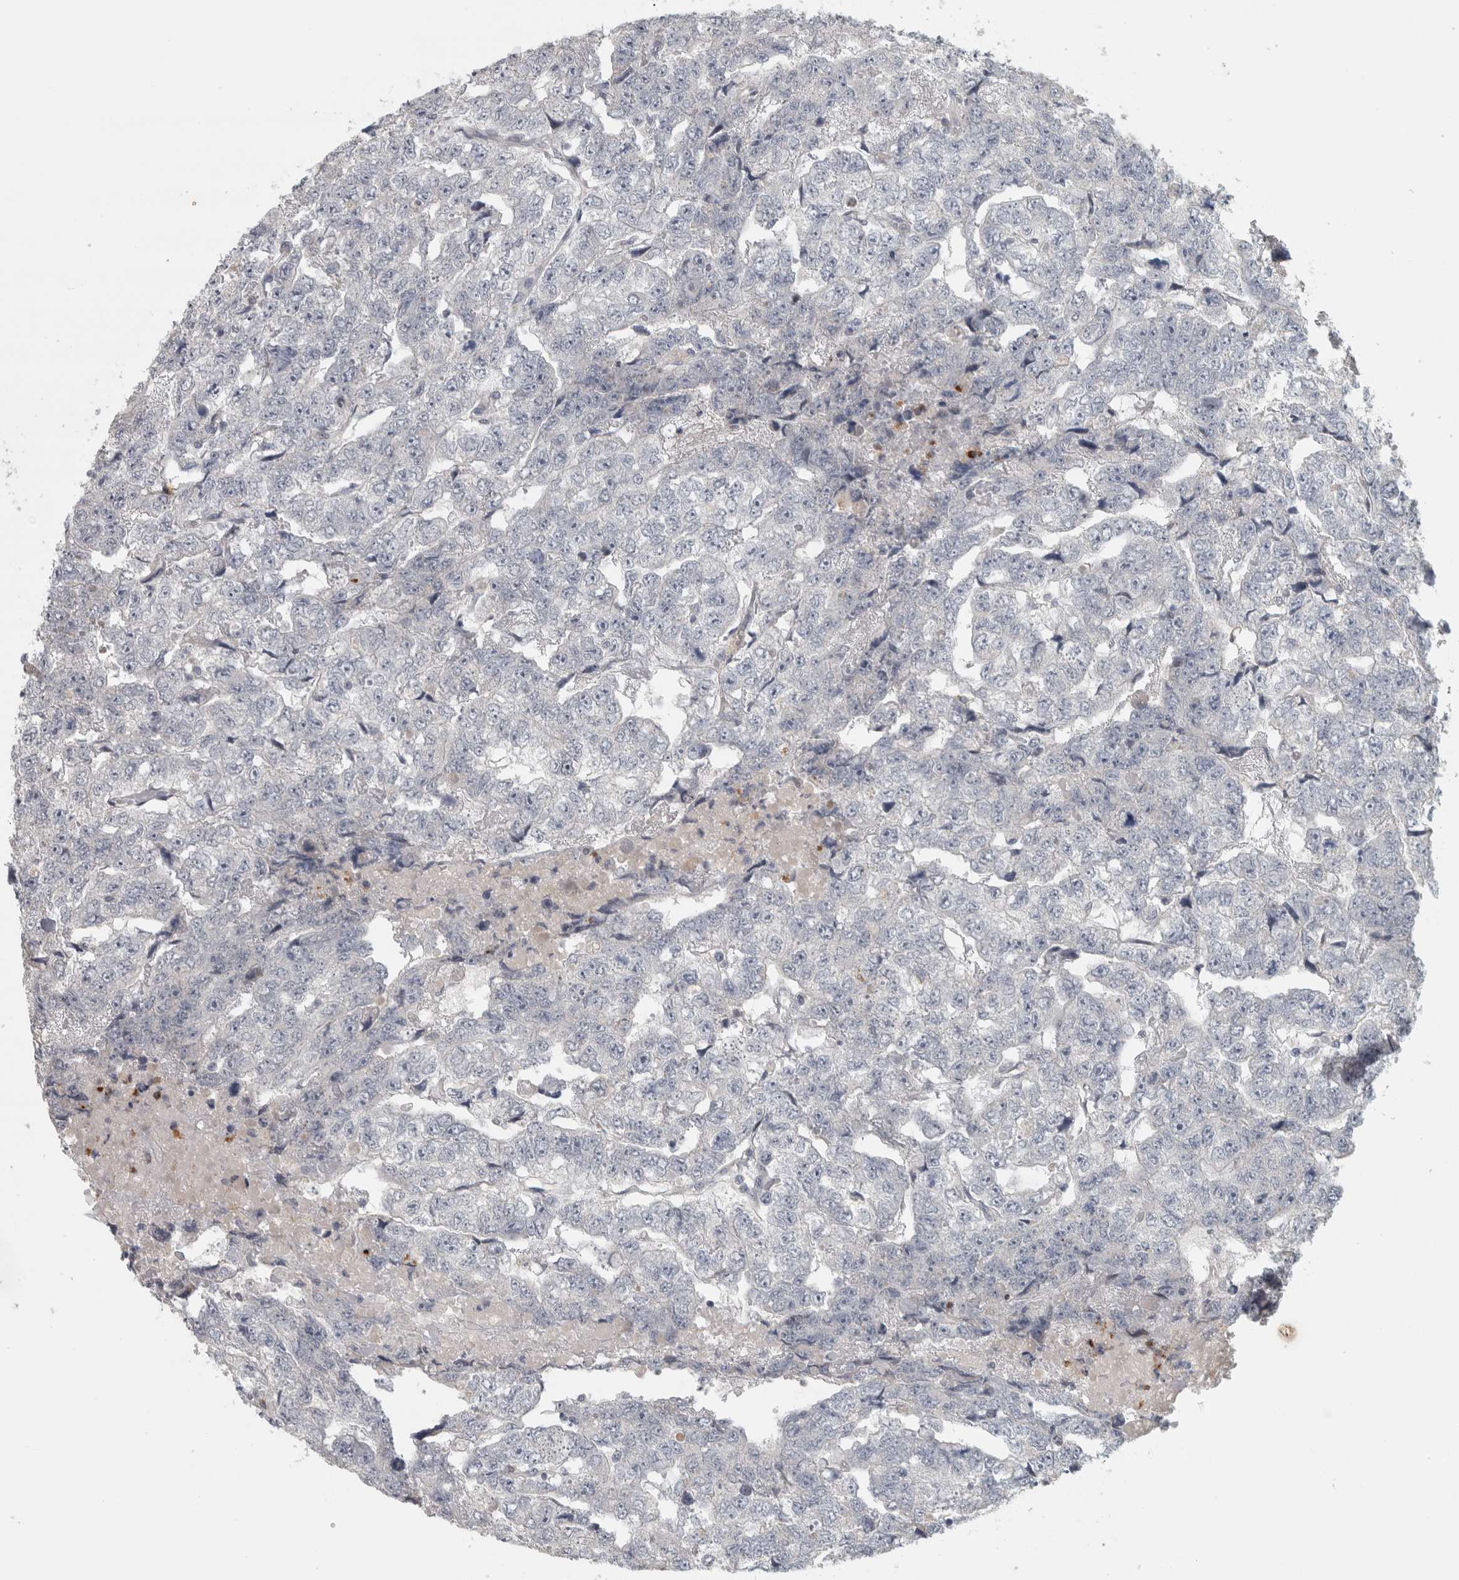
{"staining": {"intensity": "negative", "quantity": "none", "location": "none"}, "tissue": "testis cancer", "cell_type": "Tumor cells", "image_type": "cancer", "snomed": [{"axis": "morphology", "description": "Carcinoma, Embryonal, NOS"}, {"axis": "topography", "description": "Testis"}], "caption": "The micrograph displays no significant staining in tumor cells of testis cancer (embryonal carcinoma).", "gene": "PTPRN2", "patient": {"sex": "male", "age": 36}}